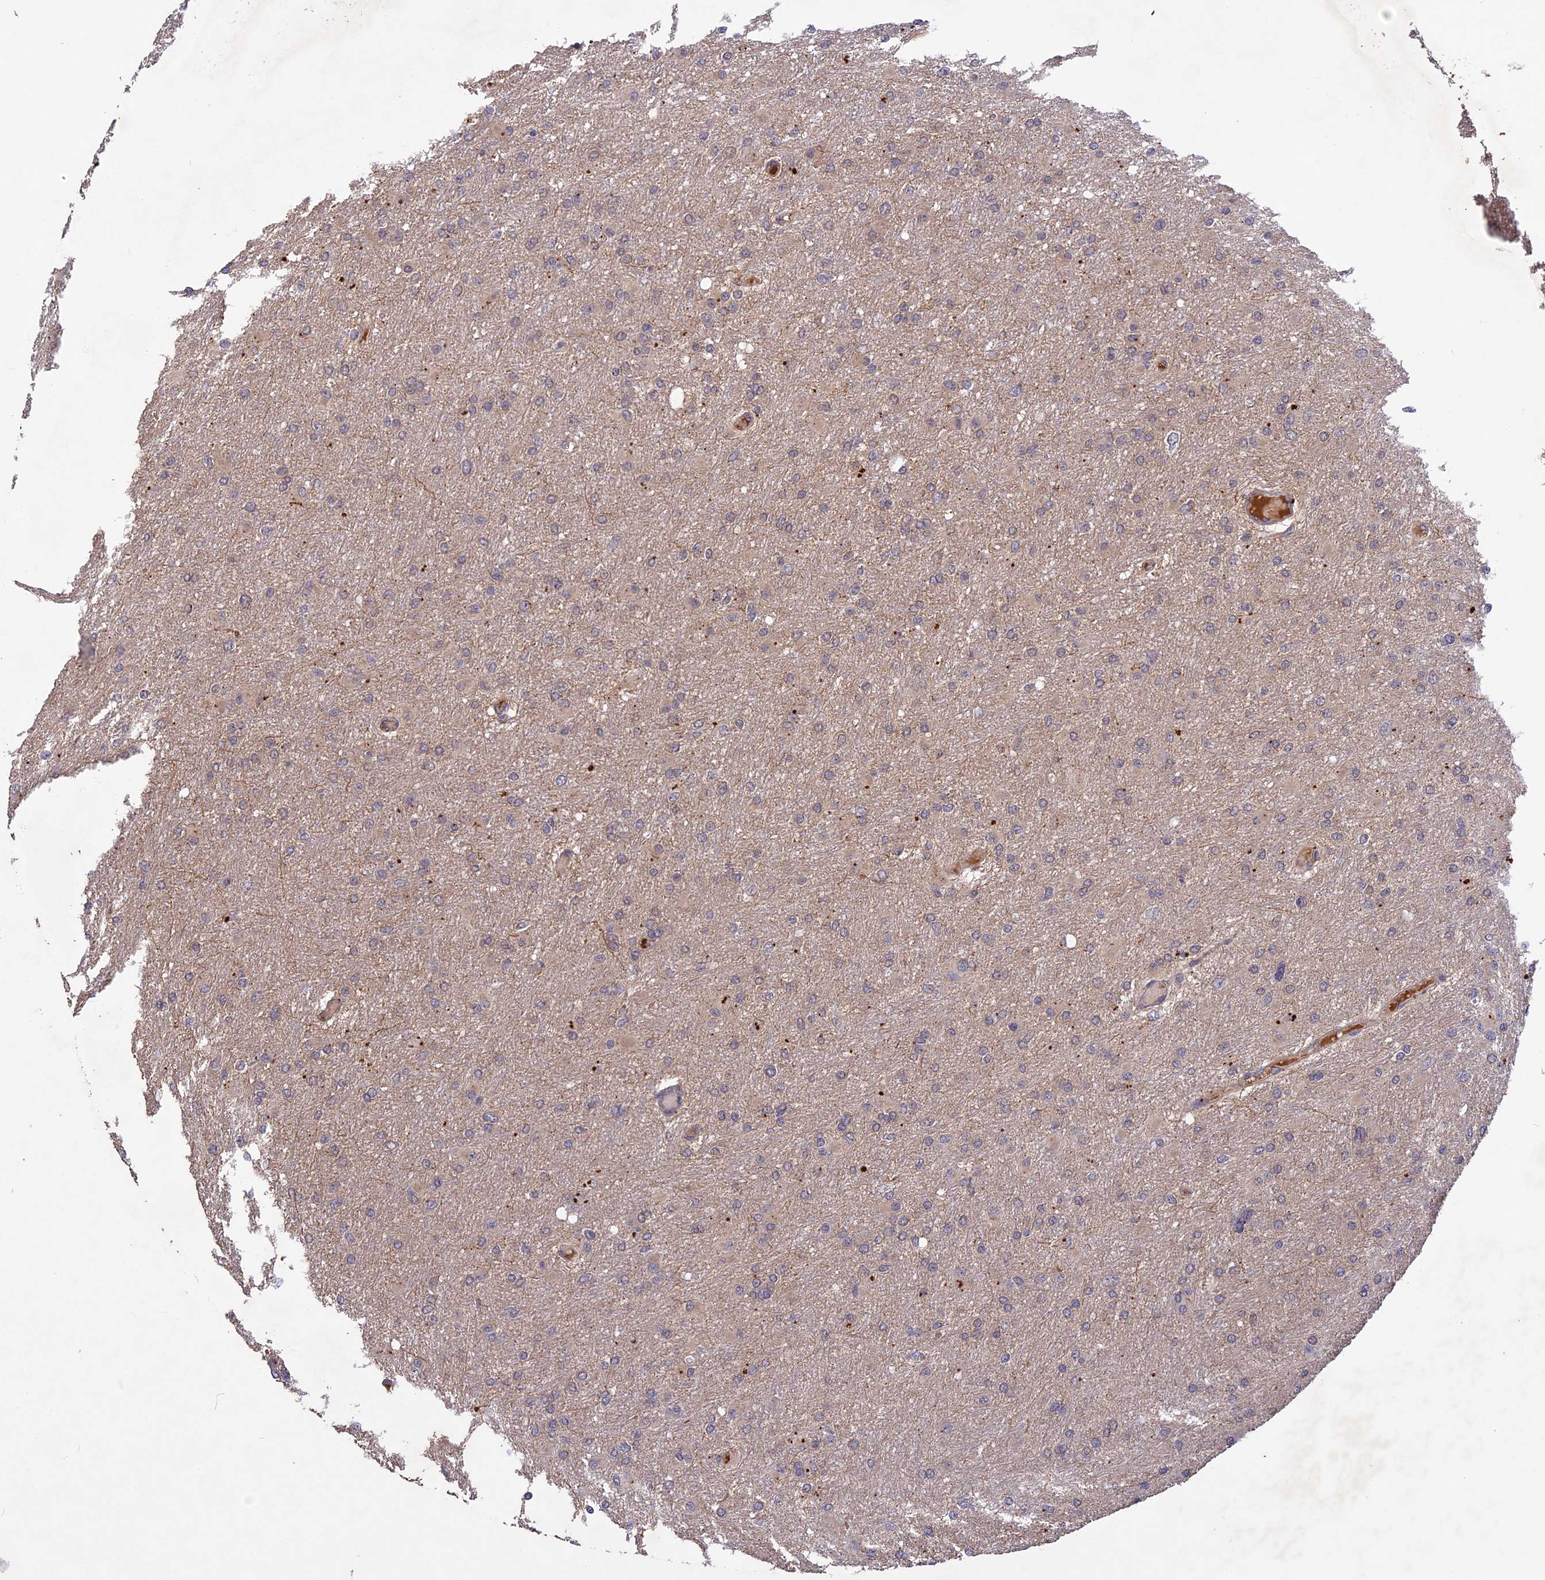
{"staining": {"intensity": "negative", "quantity": "none", "location": "none"}, "tissue": "glioma", "cell_type": "Tumor cells", "image_type": "cancer", "snomed": [{"axis": "morphology", "description": "Glioma, malignant, High grade"}, {"axis": "topography", "description": "Cerebral cortex"}], "caption": "There is no significant staining in tumor cells of malignant glioma (high-grade).", "gene": "ADO", "patient": {"sex": "female", "age": 36}}